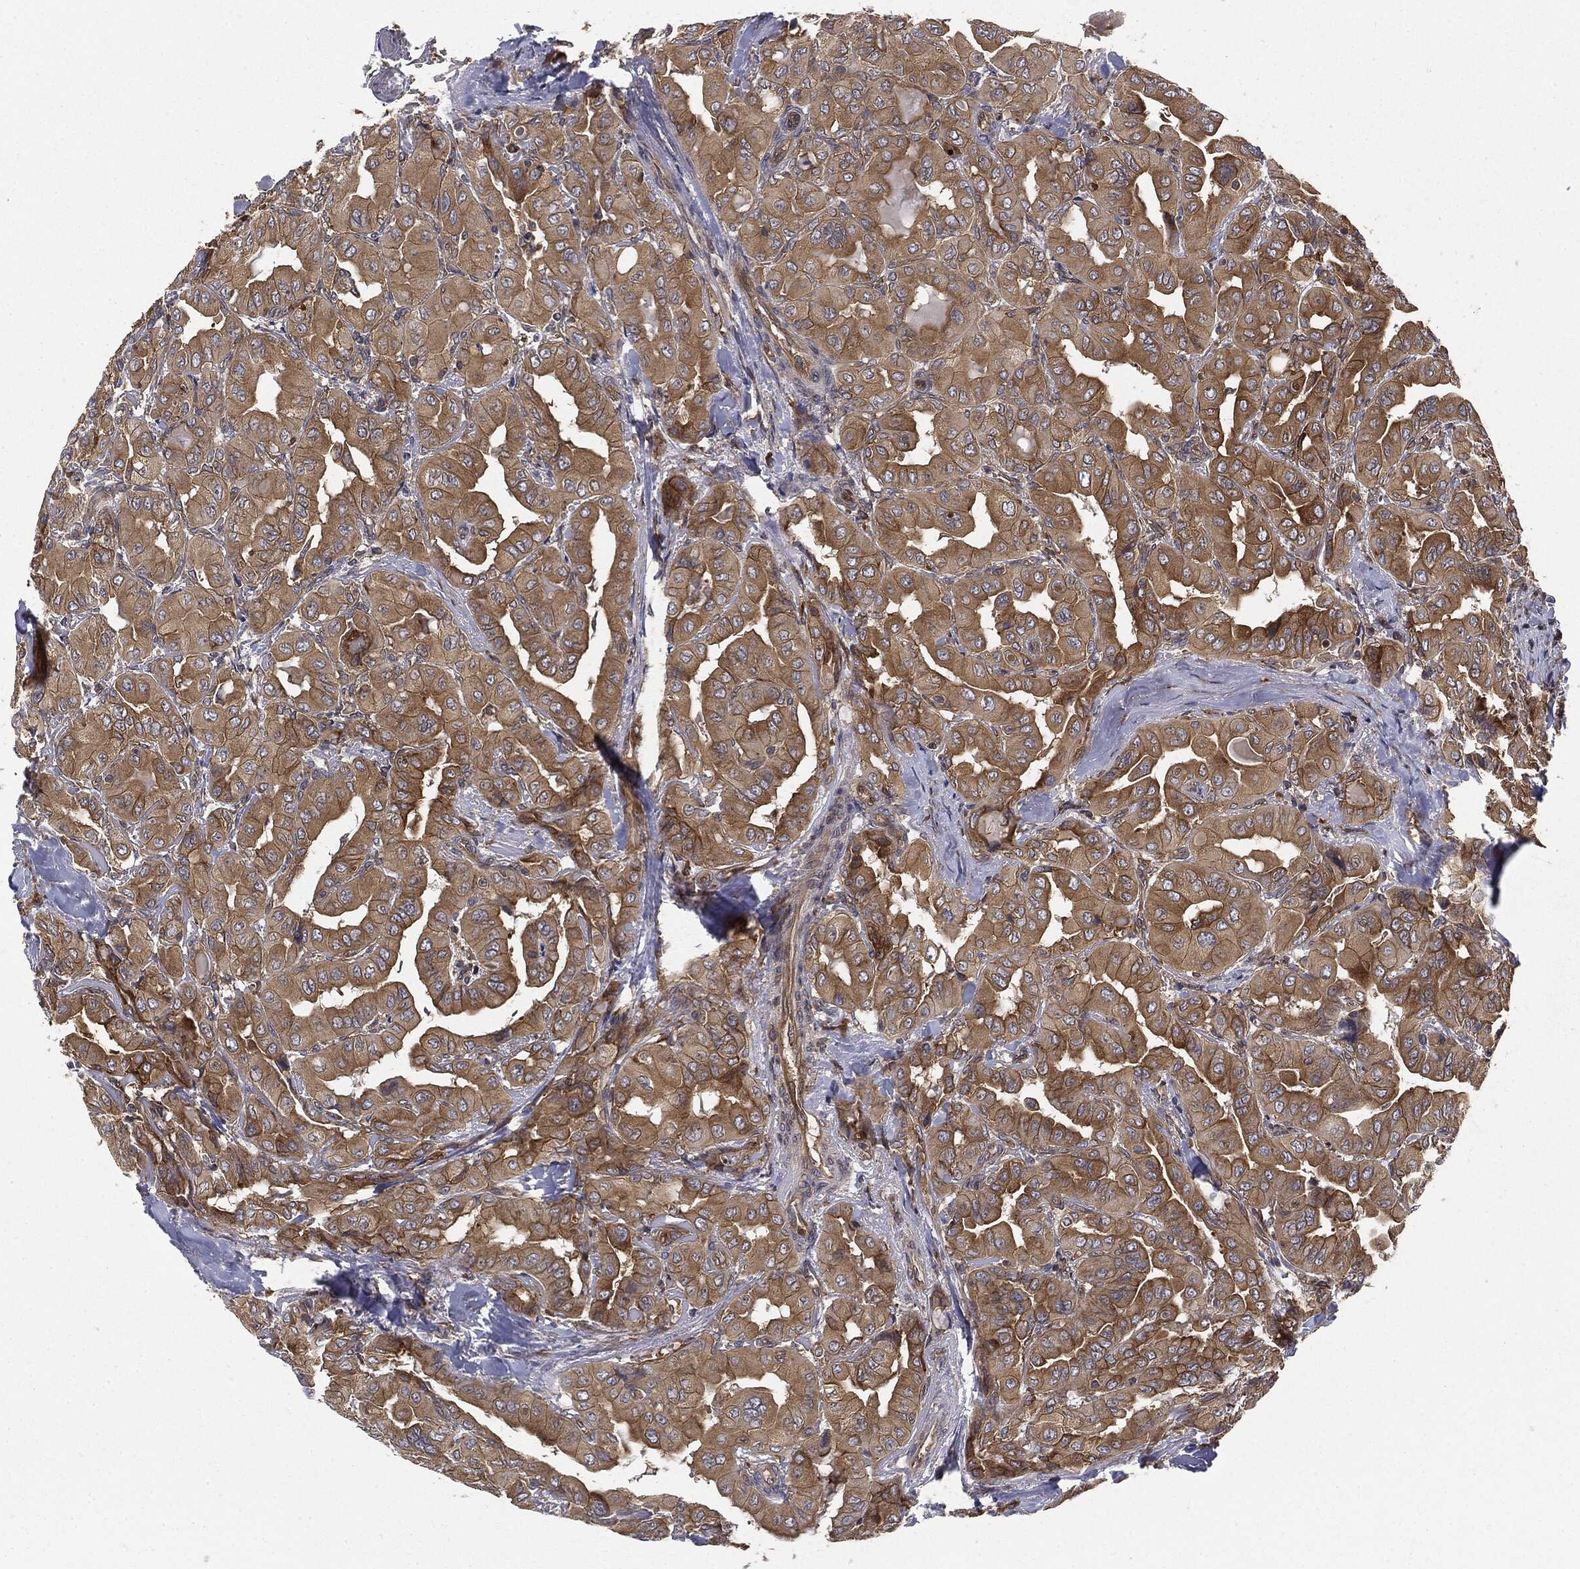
{"staining": {"intensity": "moderate", "quantity": ">75%", "location": "cytoplasmic/membranous"}, "tissue": "thyroid cancer", "cell_type": "Tumor cells", "image_type": "cancer", "snomed": [{"axis": "morphology", "description": "Normal tissue, NOS"}, {"axis": "morphology", "description": "Papillary adenocarcinoma, NOS"}, {"axis": "topography", "description": "Thyroid gland"}], "caption": "This micrograph demonstrates immunohistochemistry staining of thyroid cancer, with medium moderate cytoplasmic/membranous expression in about >75% of tumor cells.", "gene": "EIF2AK2", "patient": {"sex": "female", "age": 66}}